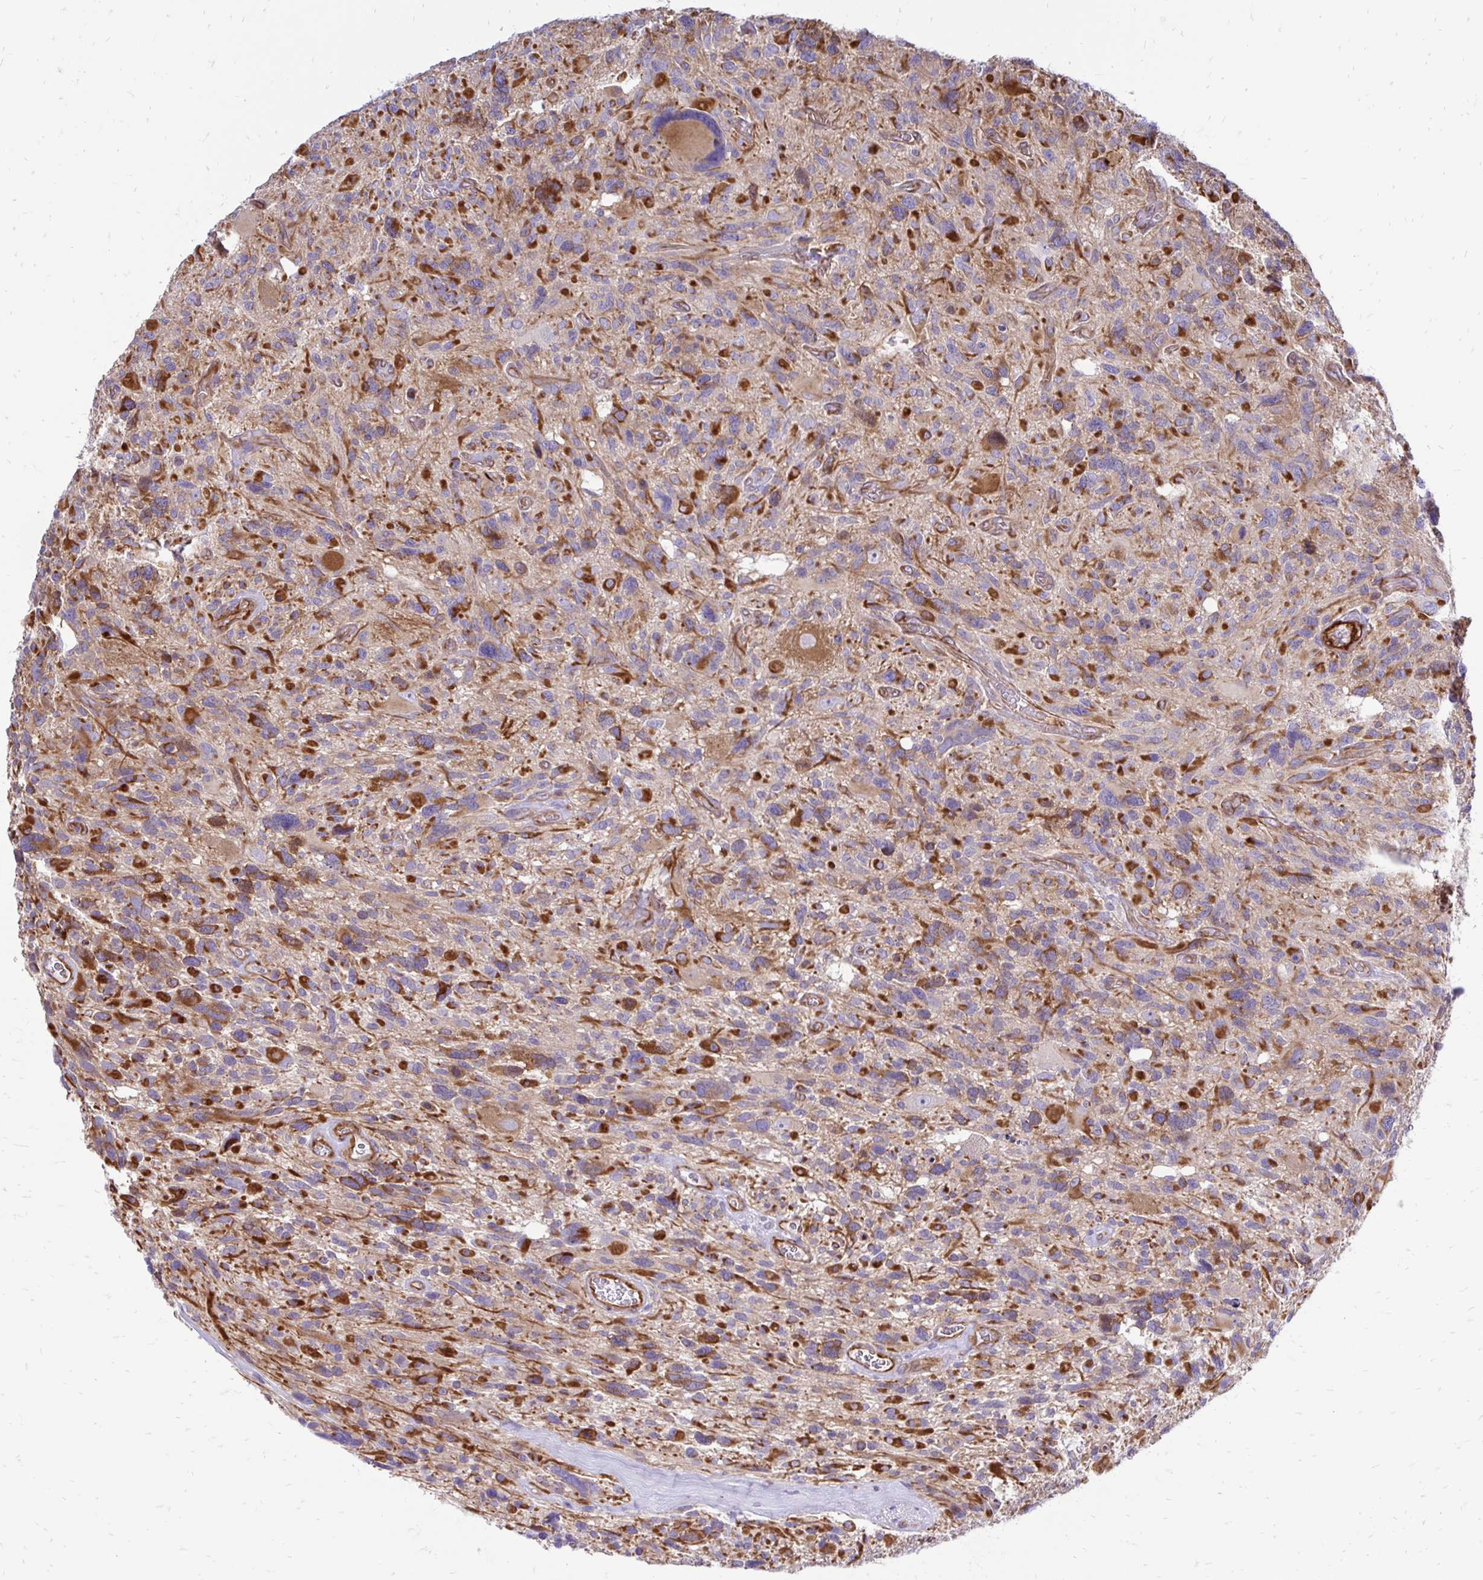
{"staining": {"intensity": "moderate", "quantity": "25%-75%", "location": "cytoplasmic/membranous"}, "tissue": "glioma", "cell_type": "Tumor cells", "image_type": "cancer", "snomed": [{"axis": "morphology", "description": "Glioma, malignant, High grade"}, {"axis": "topography", "description": "Brain"}], "caption": "A brown stain highlights moderate cytoplasmic/membranous positivity of a protein in glioma tumor cells. (IHC, brightfield microscopy, high magnification).", "gene": "CTPS1", "patient": {"sex": "male", "age": 49}}